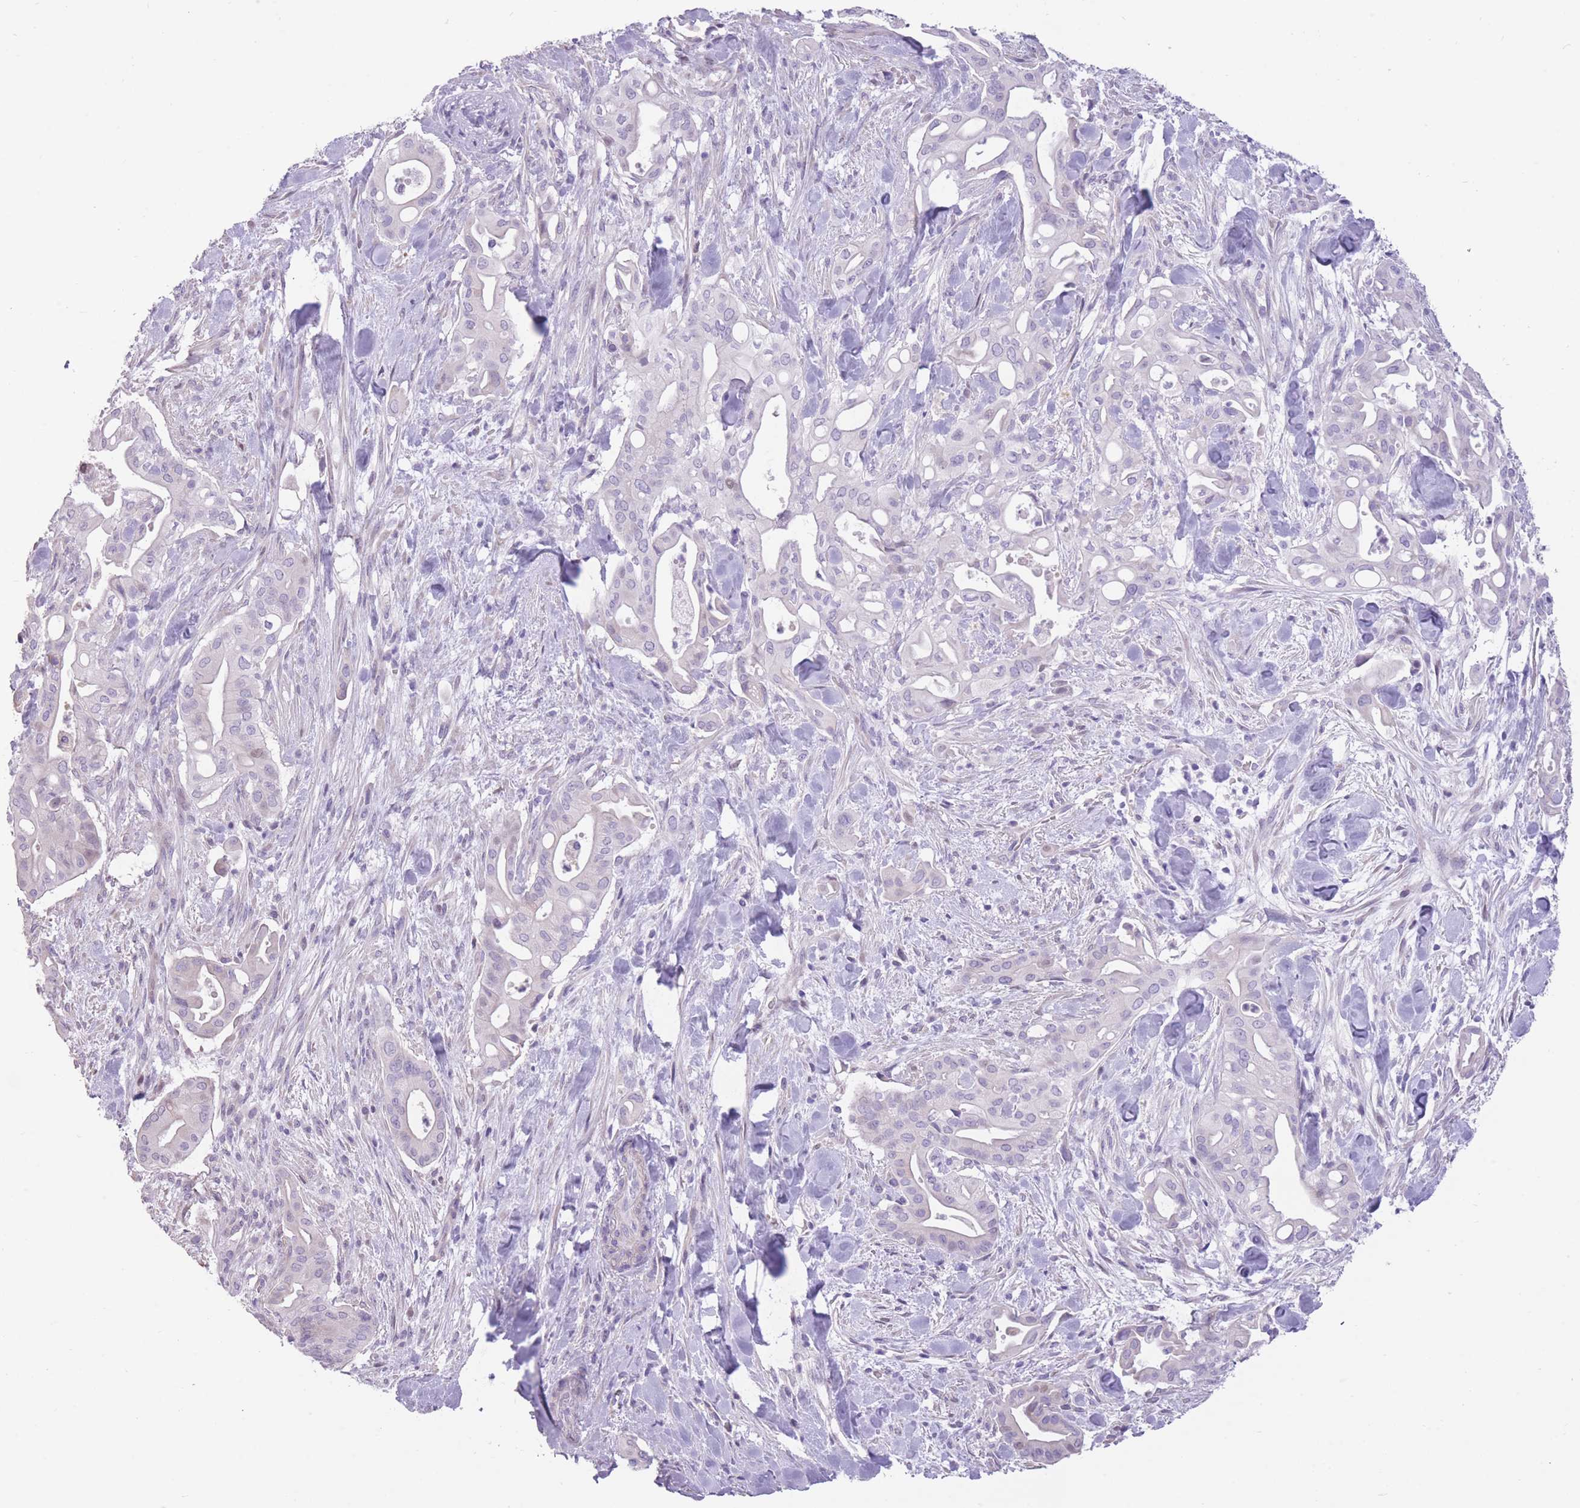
{"staining": {"intensity": "negative", "quantity": "none", "location": "none"}, "tissue": "liver cancer", "cell_type": "Tumor cells", "image_type": "cancer", "snomed": [{"axis": "morphology", "description": "Cholangiocarcinoma"}, {"axis": "topography", "description": "Liver"}], "caption": "DAB immunohistochemical staining of human cholangiocarcinoma (liver) shows no significant staining in tumor cells.", "gene": "WDR70", "patient": {"sex": "female", "age": 68}}